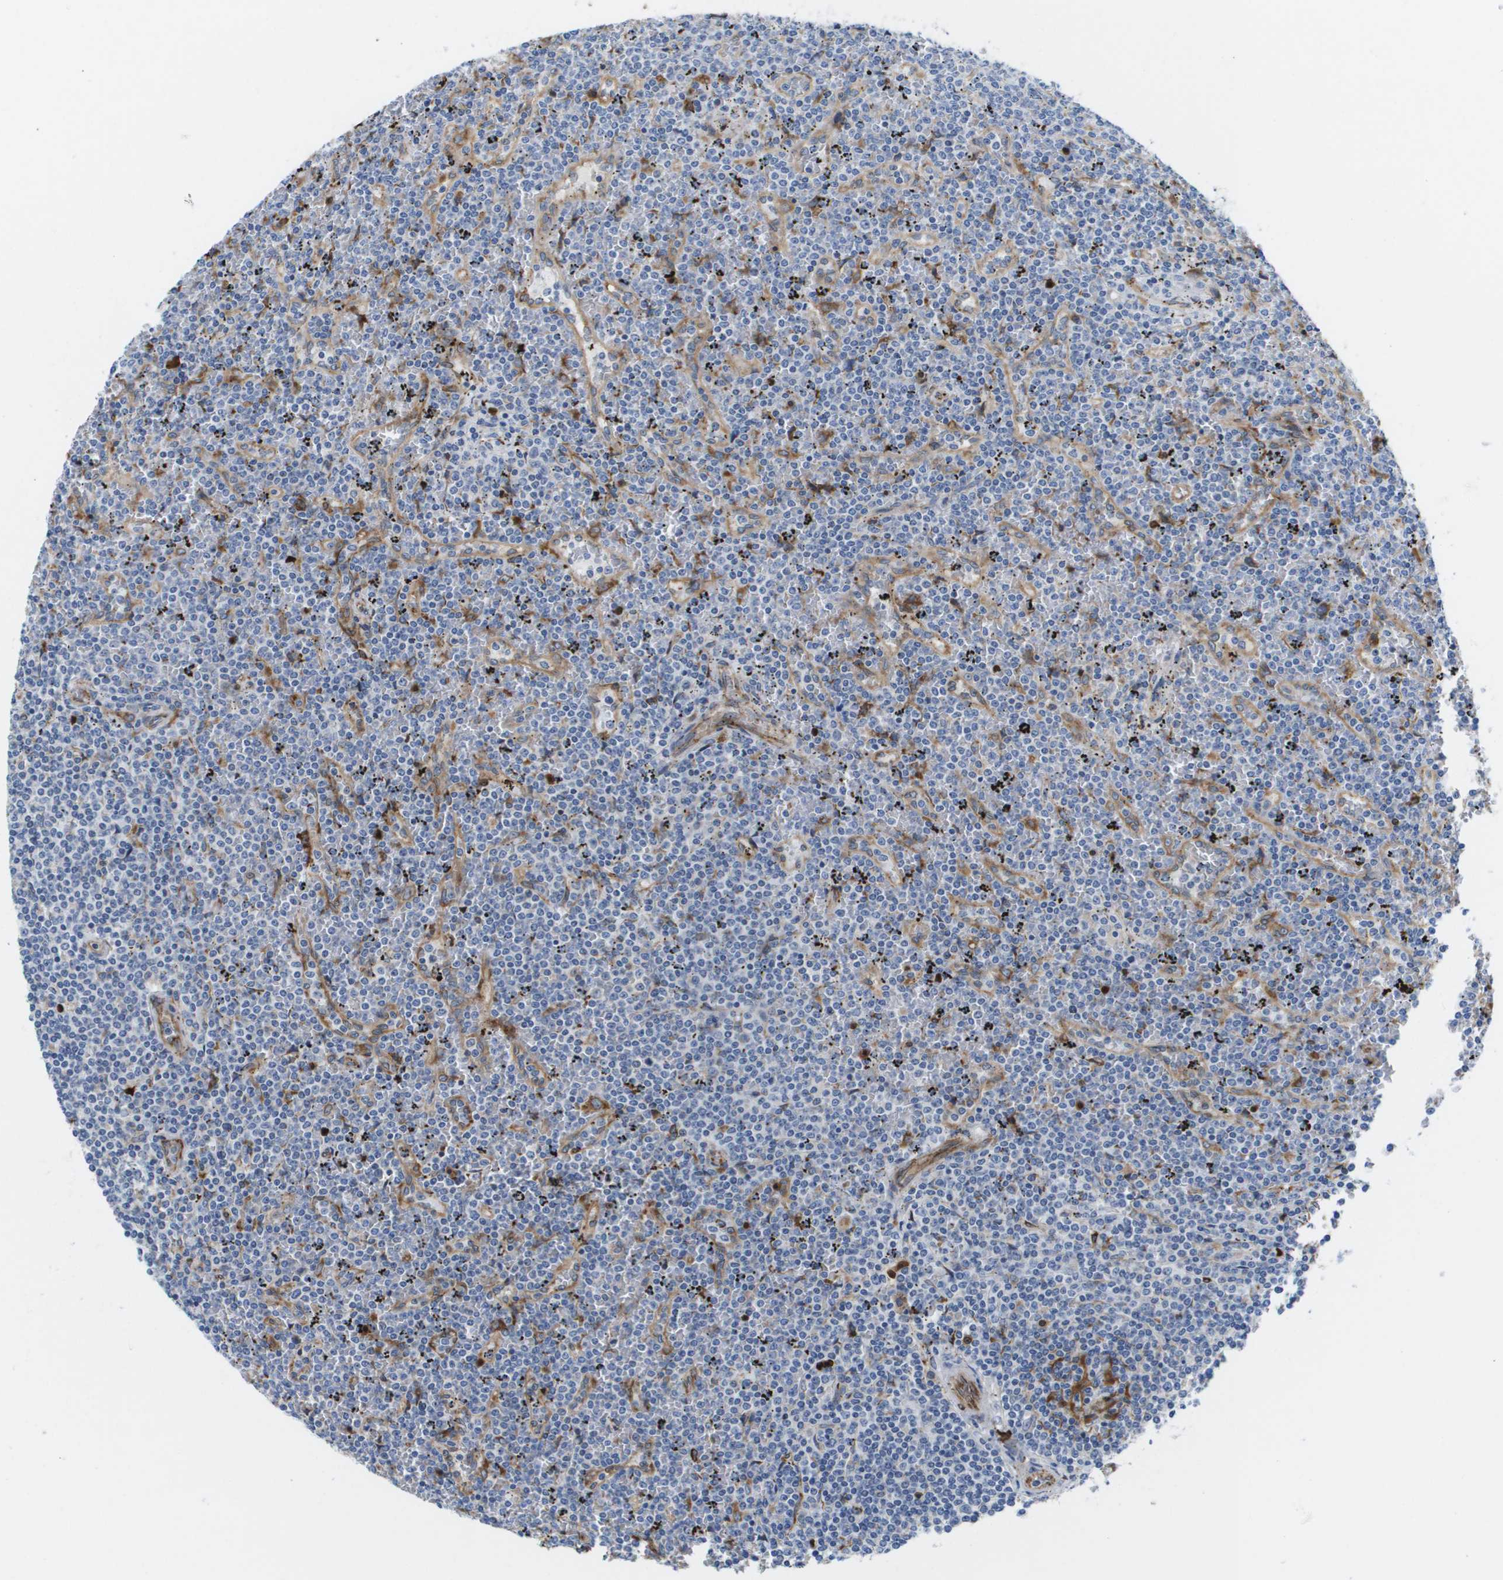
{"staining": {"intensity": "negative", "quantity": "none", "location": "none"}, "tissue": "lymphoma", "cell_type": "Tumor cells", "image_type": "cancer", "snomed": [{"axis": "morphology", "description": "Malignant lymphoma, non-Hodgkin's type, Low grade"}, {"axis": "topography", "description": "Spleen"}], "caption": "High power microscopy photomicrograph of an immunohistochemistry photomicrograph of malignant lymphoma, non-Hodgkin's type (low-grade), revealing no significant staining in tumor cells.", "gene": "ST3GAL2", "patient": {"sex": "female", "age": 19}}